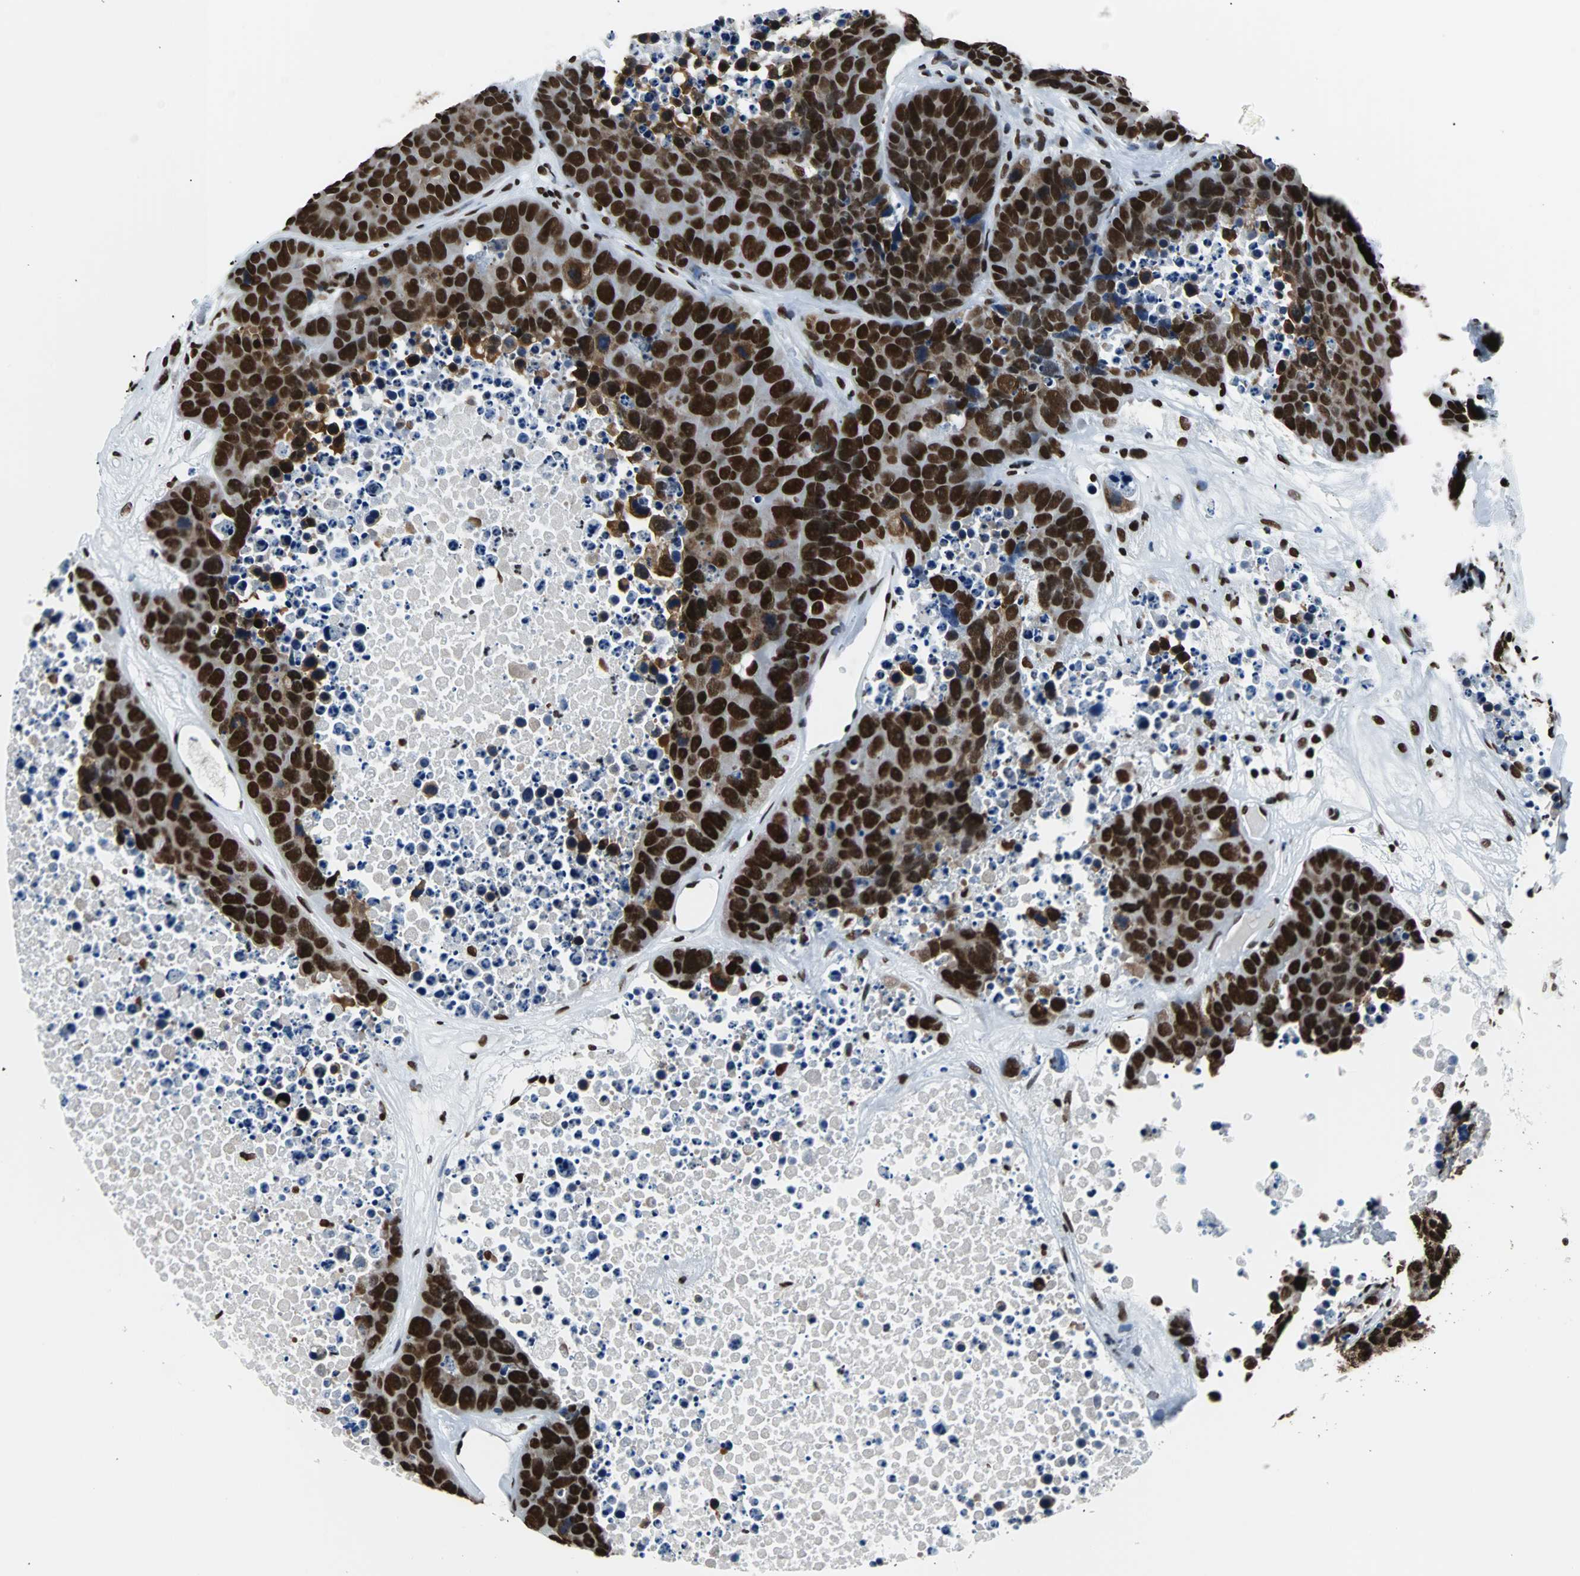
{"staining": {"intensity": "strong", "quantity": ">75%", "location": "nuclear"}, "tissue": "carcinoid", "cell_type": "Tumor cells", "image_type": "cancer", "snomed": [{"axis": "morphology", "description": "Carcinoid, malignant, NOS"}, {"axis": "topography", "description": "Lung"}], "caption": "Protein expression by immunohistochemistry displays strong nuclear expression in approximately >75% of tumor cells in malignant carcinoid.", "gene": "FUBP1", "patient": {"sex": "male", "age": 60}}